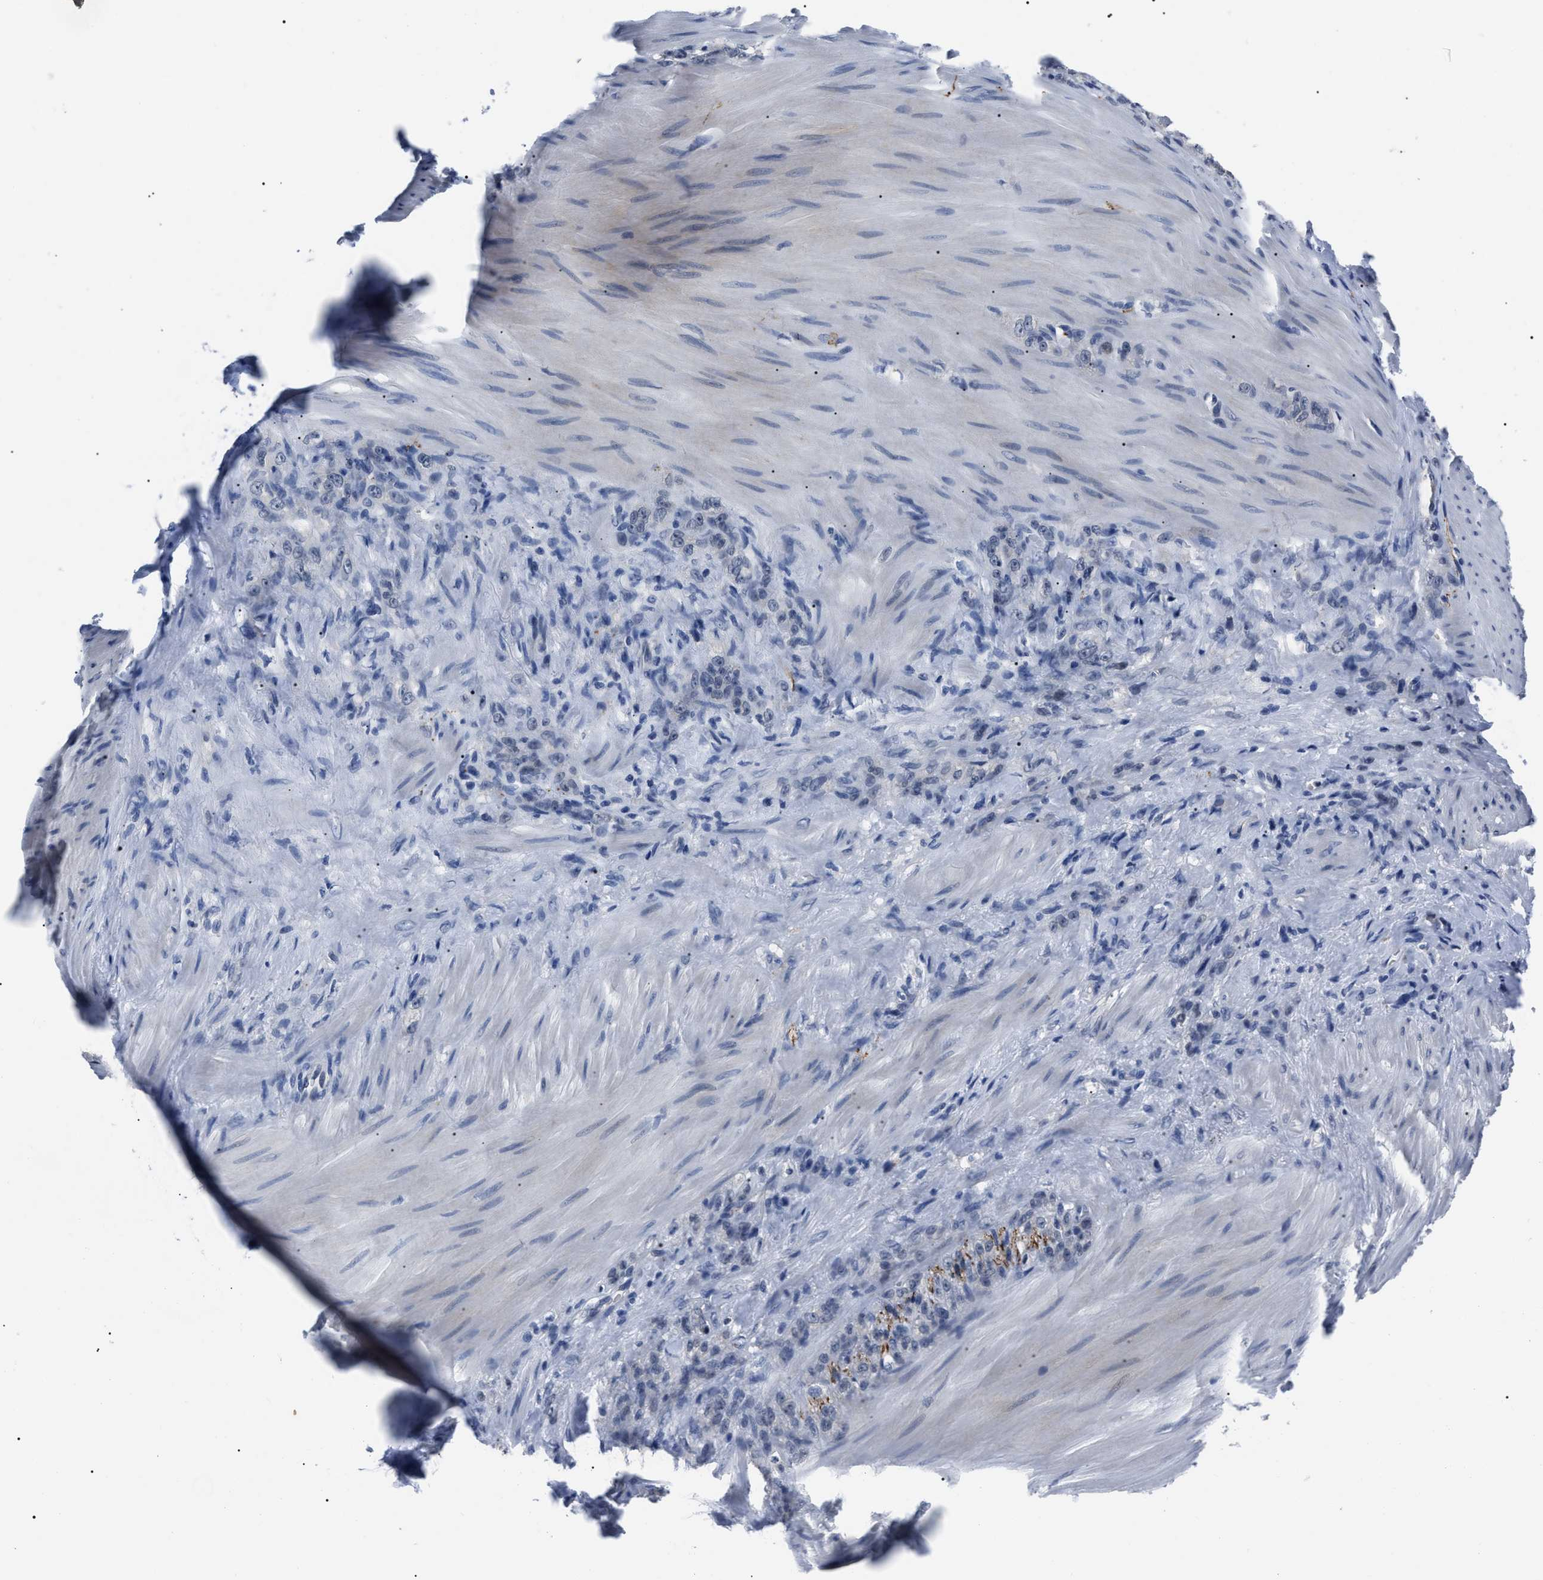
{"staining": {"intensity": "negative", "quantity": "none", "location": "none"}, "tissue": "stomach cancer", "cell_type": "Tumor cells", "image_type": "cancer", "snomed": [{"axis": "morphology", "description": "Normal tissue, NOS"}, {"axis": "morphology", "description": "Adenocarcinoma, NOS"}, {"axis": "topography", "description": "Stomach"}], "caption": "IHC of human stomach cancer reveals no positivity in tumor cells. (Brightfield microscopy of DAB (3,3'-diaminobenzidine) IHC at high magnification).", "gene": "LRWD1", "patient": {"sex": "male", "age": 82}}